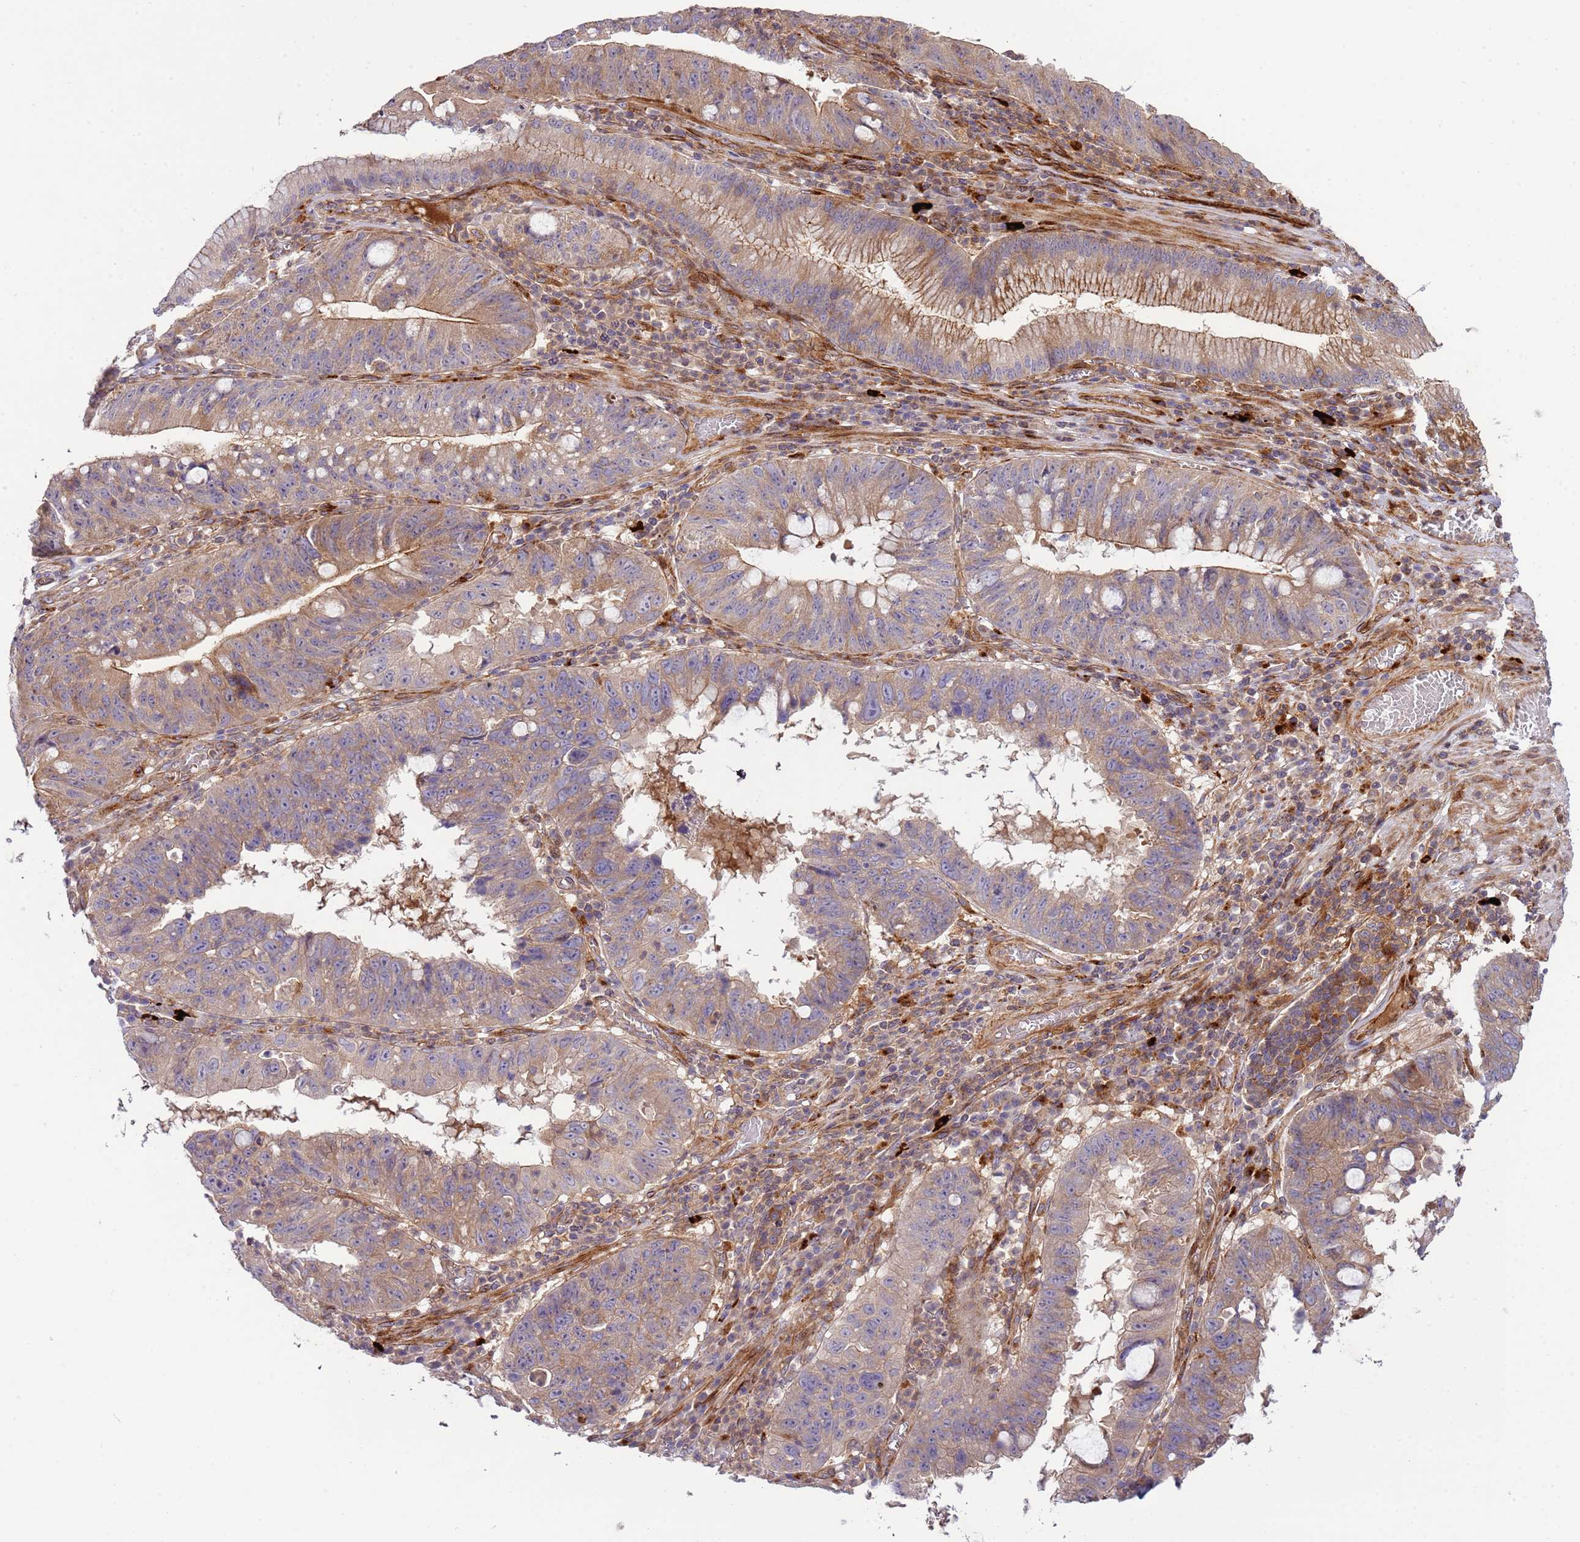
{"staining": {"intensity": "weak", "quantity": "25%-75%", "location": "cytoplasmic/membranous"}, "tissue": "stomach cancer", "cell_type": "Tumor cells", "image_type": "cancer", "snomed": [{"axis": "morphology", "description": "Adenocarcinoma, NOS"}, {"axis": "topography", "description": "Stomach"}], "caption": "This is a histology image of IHC staining of adenocarcinoma (stomach), which shows weak expression in the cytoplasmic/membranous of tumor cells.", "gene": "ZNF624", "patient": {"sex": "male", "age": 59}}